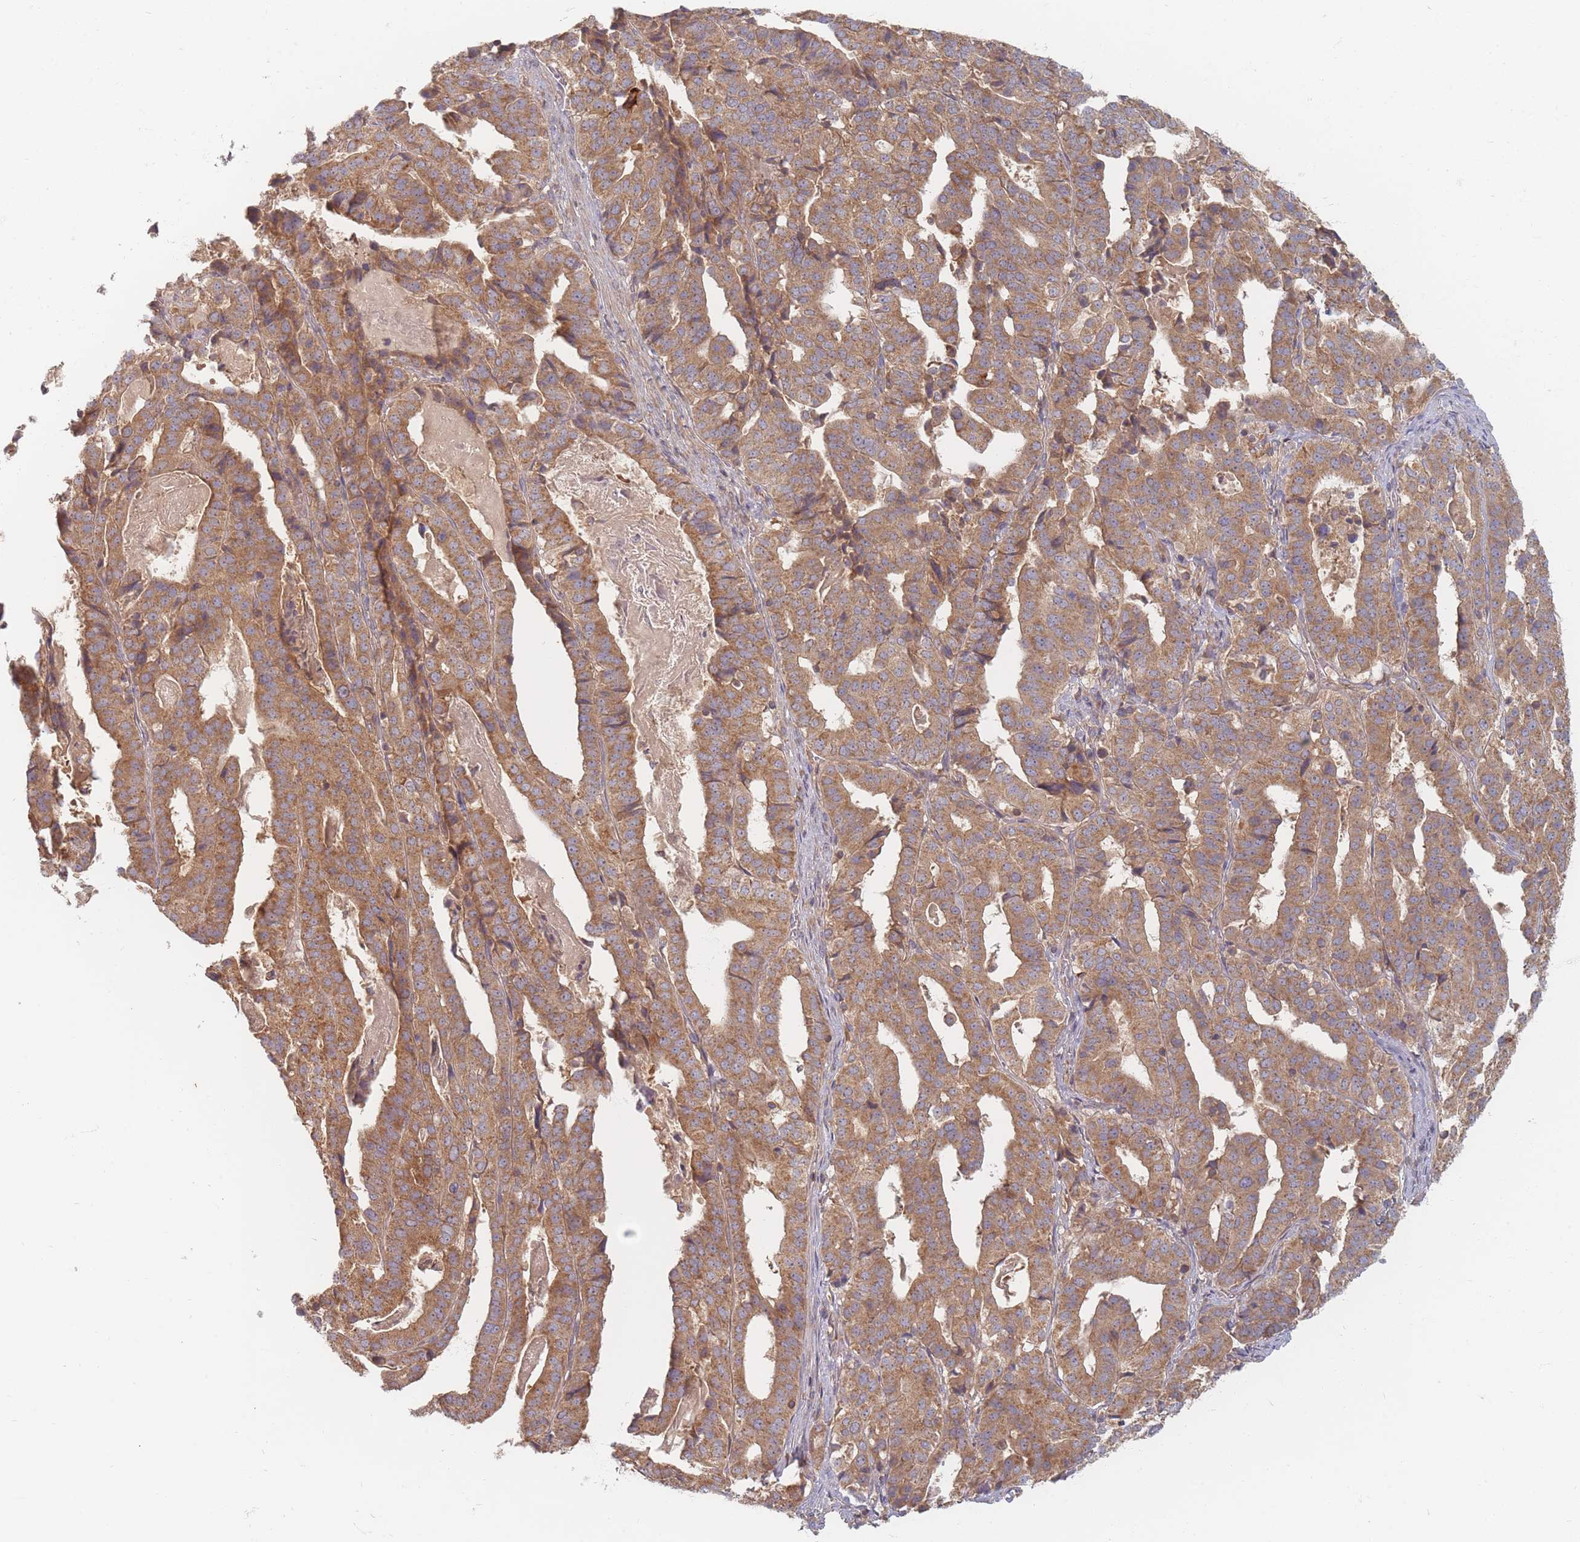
{"staining": {"intensity": "moderate", "quantity": ">75%", "location": "cytoplasmic/membranous"}, "tissue": "stomach cancer", "cell_type": "Tumor cells", "image_type": "cancer", "snomed": [{"axis": "morphology", "description": "Adenocarcinoma, NOS"}, {"axis": "topography", "description": "Stomach"}], "caption": "An IHC micrograph of tumor tissue is shown. Protein staining in brown labels moderate cytoplasmic/membranous positivity in stomach cancer (adenocarcinoma) within tumor cells. Immunohistochemistry stains the protein of interest in brown and the nuclei are stained blue.", "gene": "SLC35F3", "patient": {"sex": "male", "age": 48}}